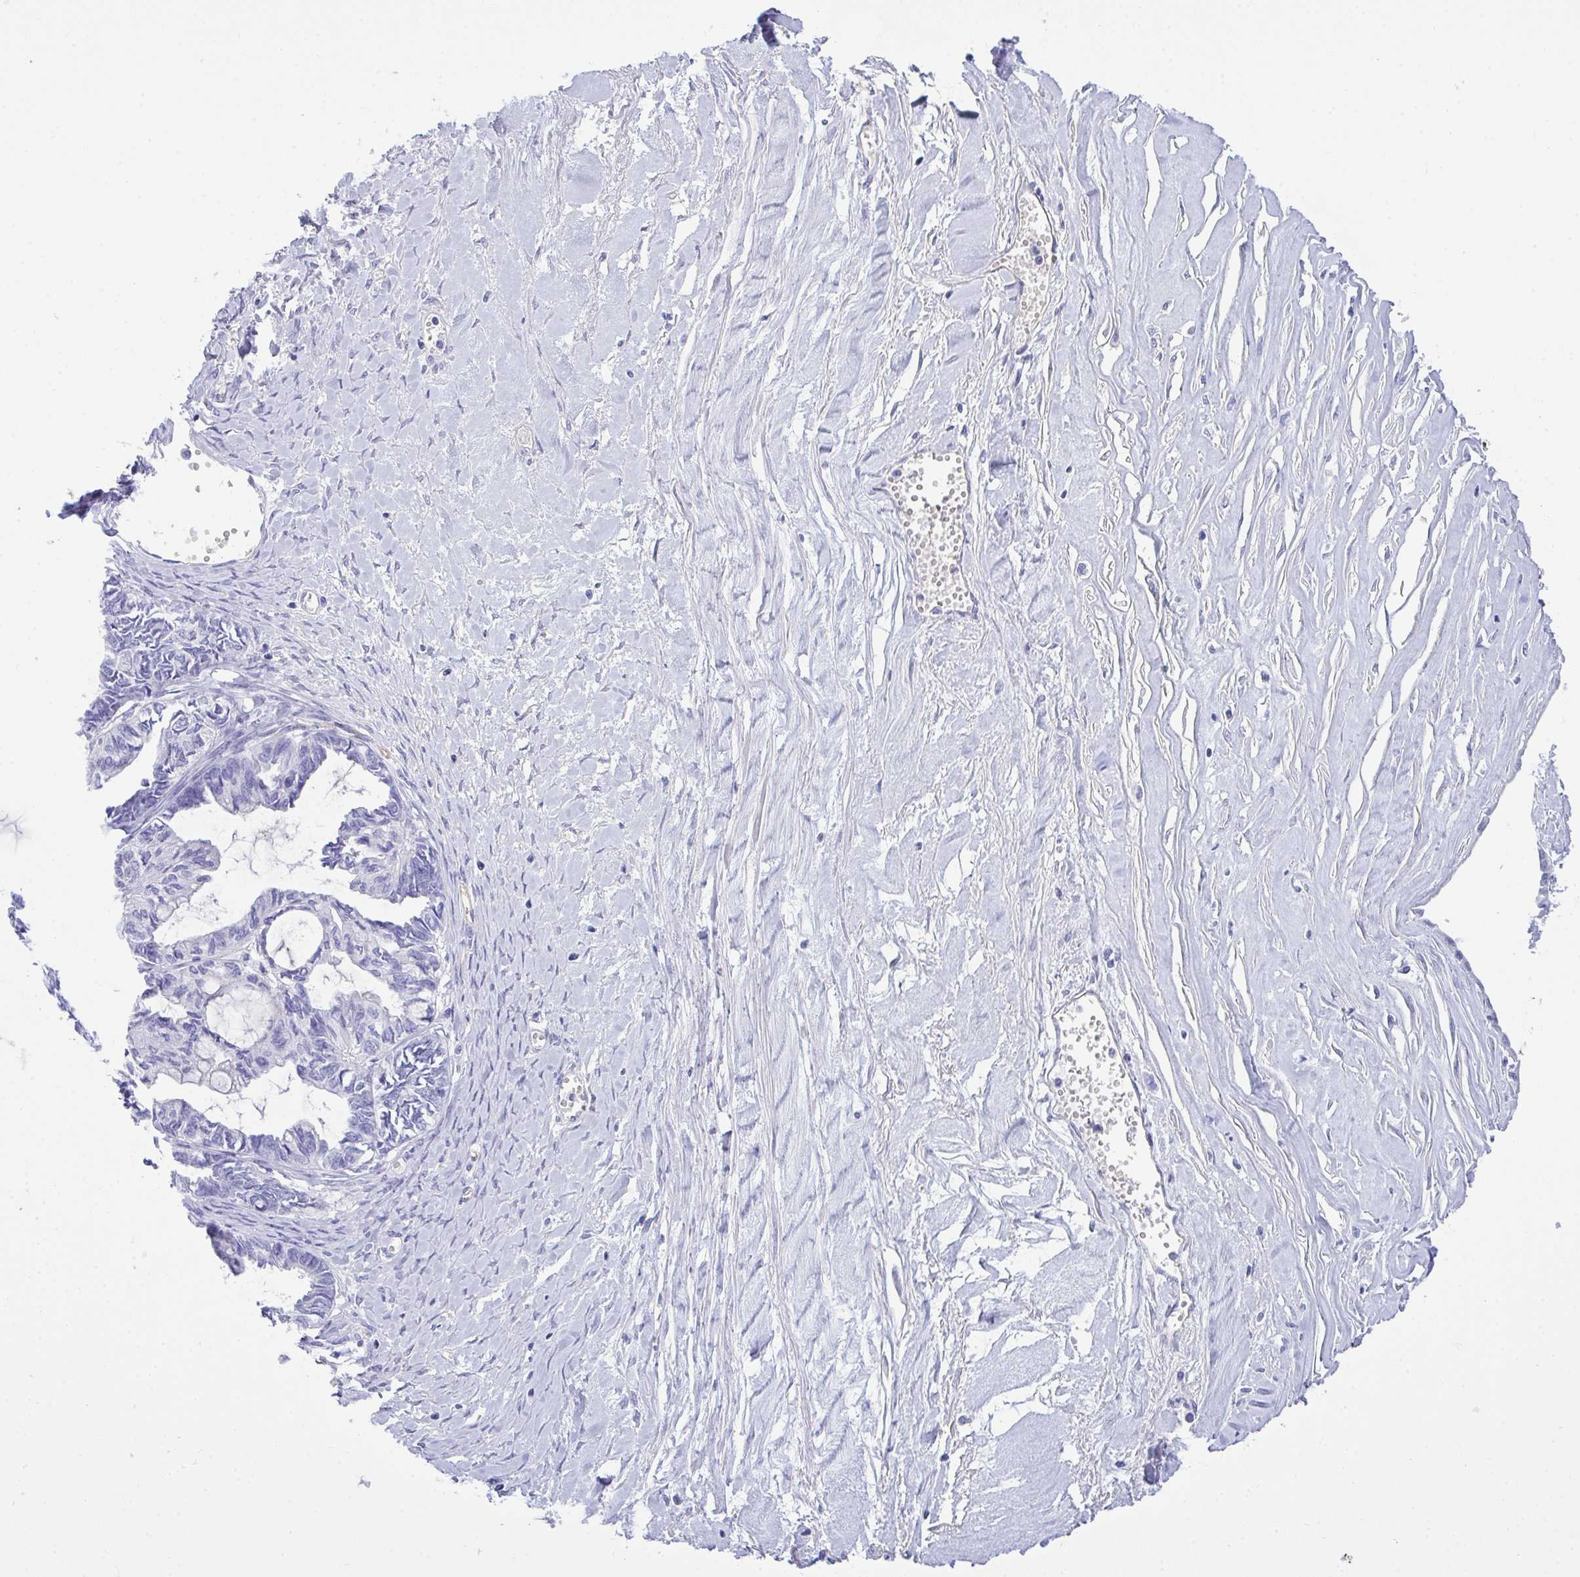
{"staining": {"intensity": "negative", "quantity": "none", "location": "none"}, "tissue": "ovarian cancer", "cell_type": "Tumor cells", "image_type": "cancer", "snomed": [{"axis": "morphology", "description": "Cystadenocarcinoma, mucinous, NOS"}, {"axis": "topography", "description": "Ovary"}], "caption": "Ovarian mucinous cystadenocarcinoma stained for a protein using IHC exhibits no positivity tumor cells.", "gene": "AKR1D1", "patient": {"sex": "female", "age": 61}}